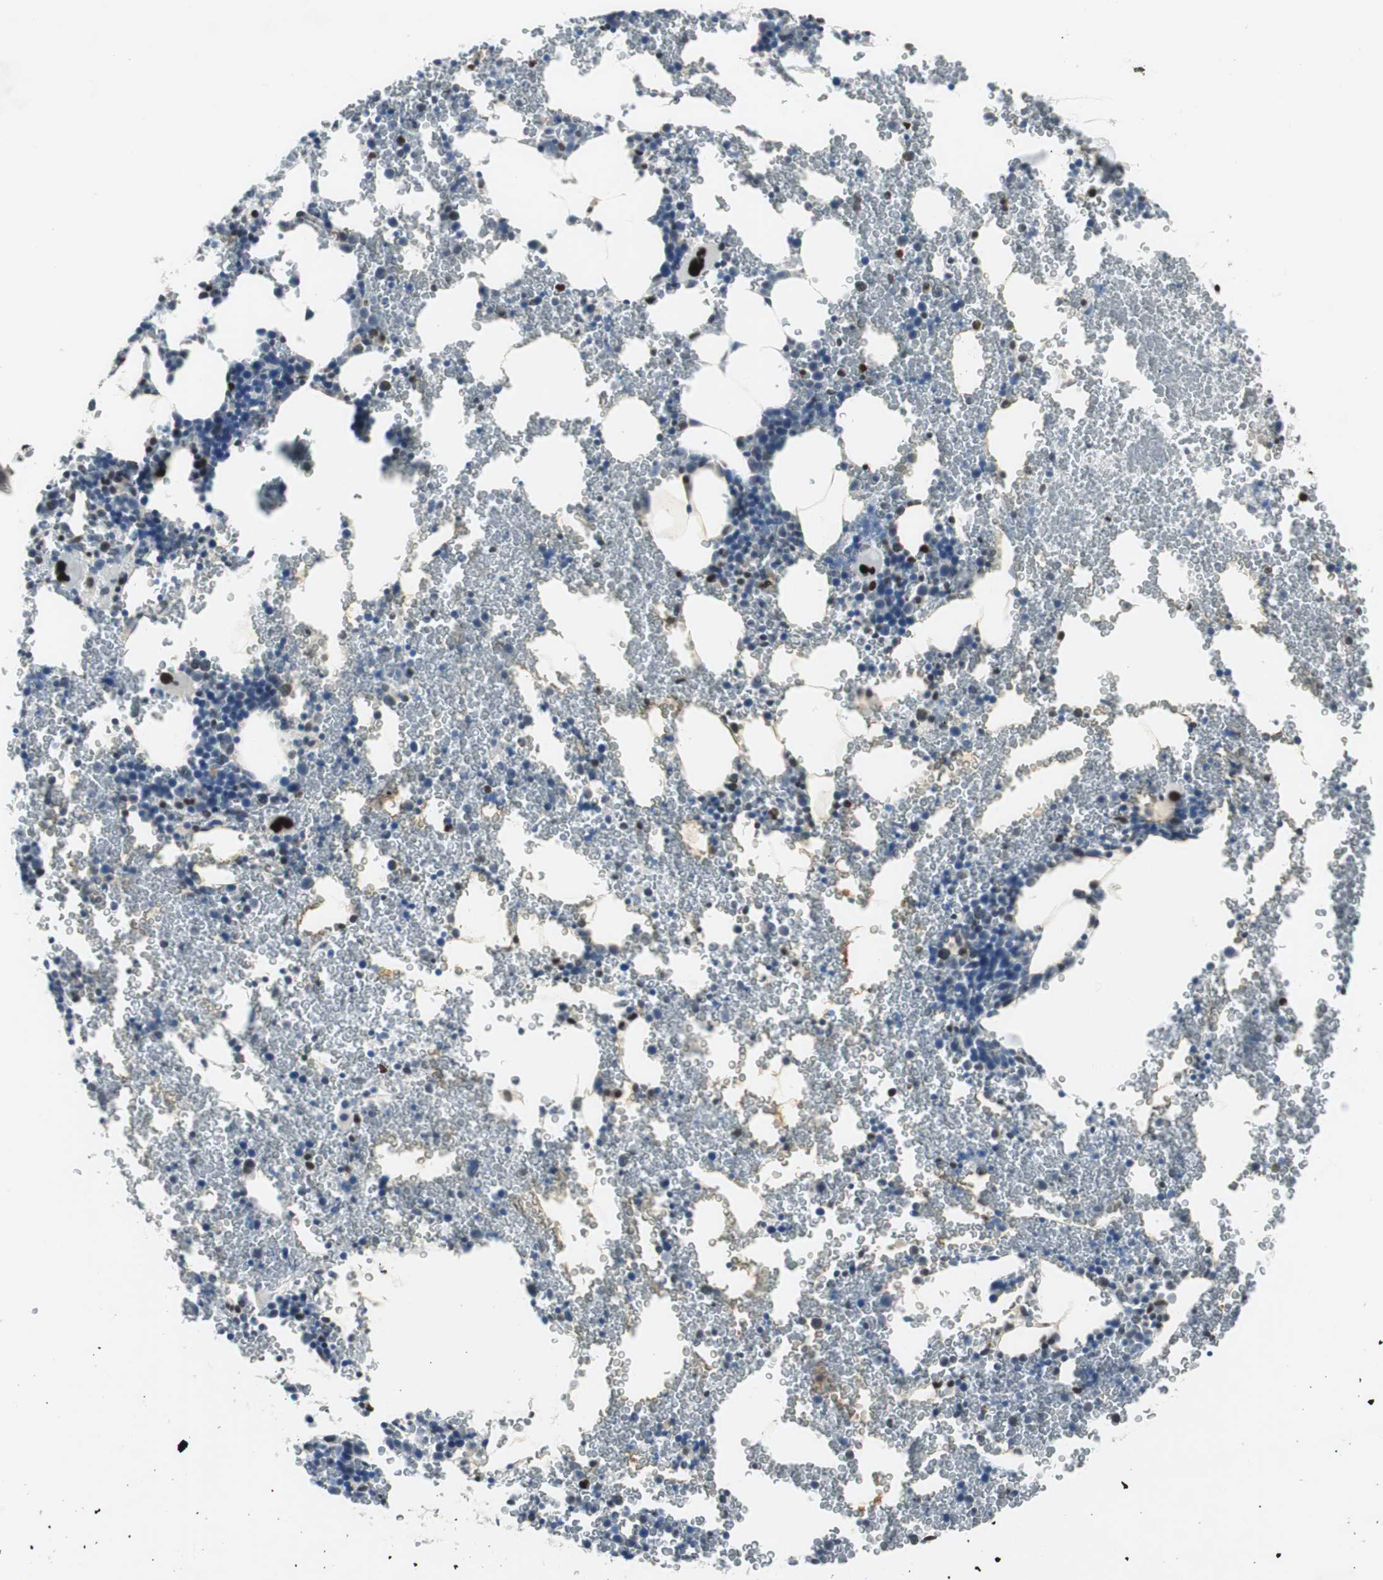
{"staining": {"intensity": "strong", "quantity": "25%-75%", "location": "nuclear"}, "tissue": "bone marrow", "cell_type": "Hematopoietic cells", "image_type": "normal", "snomed": [{"axis": "morphology", "description": "Normal tissue, NOS"}, {"axis": "morphology", "description": "Inflammation, NOS"}, {"axis": "topography", "description": "Bone marrow"}], "caption": "Immunohistochemistry (DAB (3,3'-diaminobenzidine)) staining of benign bone marrow demonstrates strong nuclear protein expression in approximately 25%-75% of hematopoietic cells.", "gene": "MEF2D", "patient": {"sex": "male", "age": 22}}